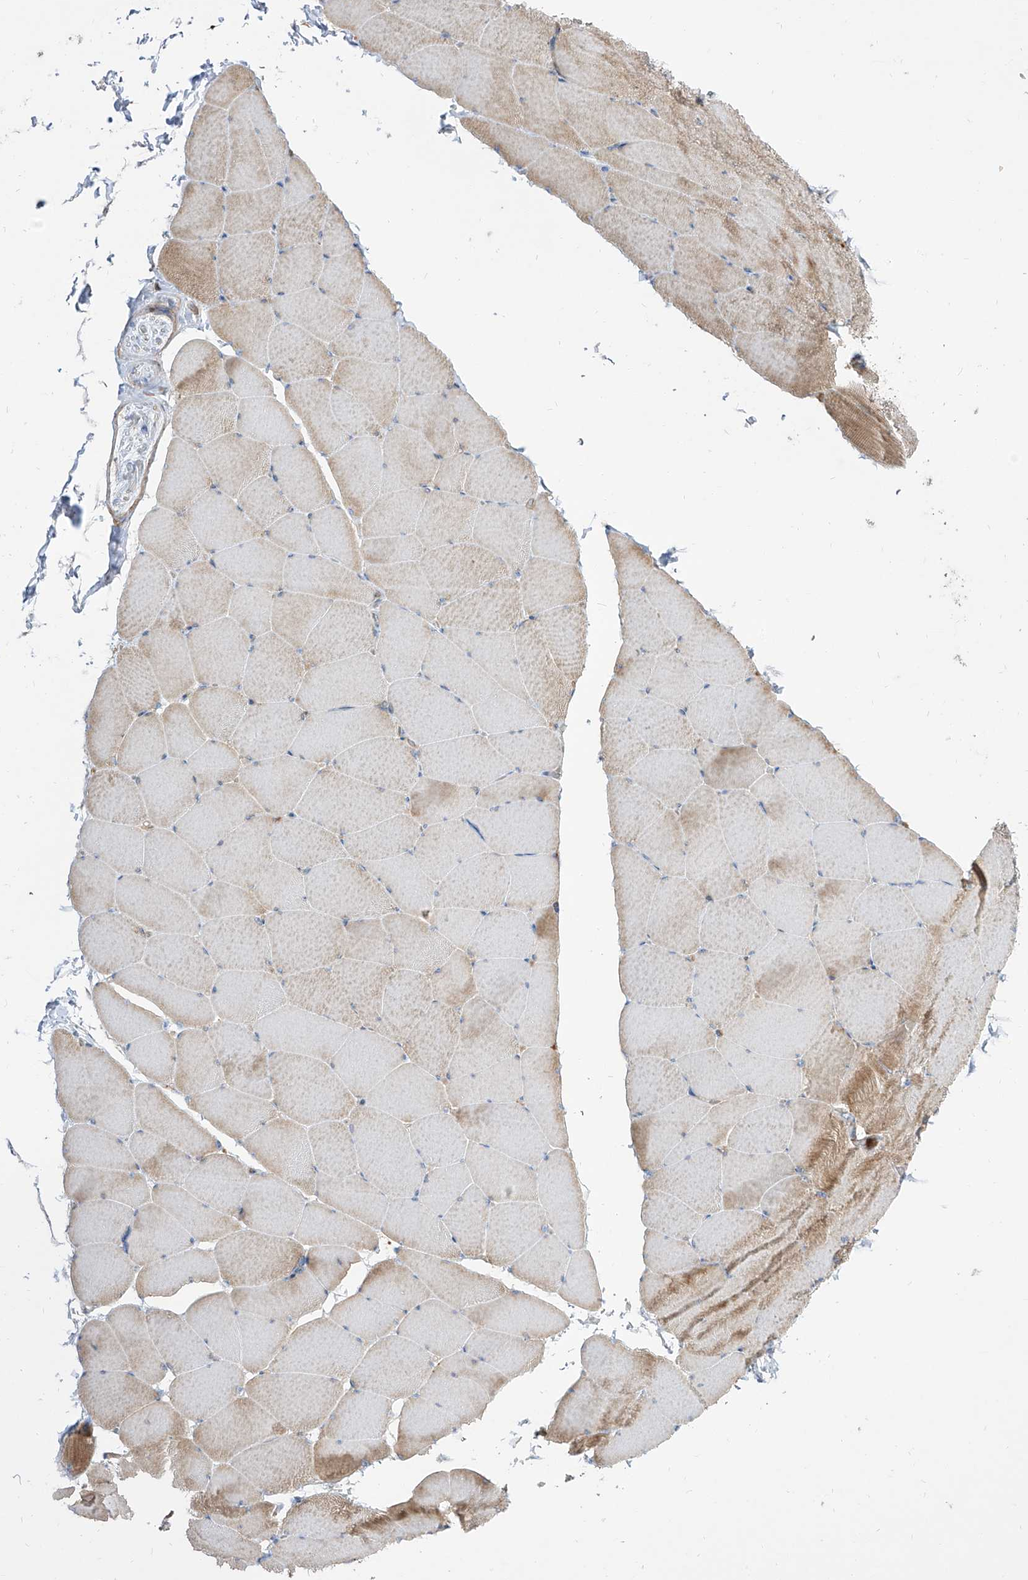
{"staining": {"intensity": "weak", "quantity": "25%-75%", "location": "cytoplasmic/membranous"}, "tissue": "skeletal muscle", "cell_type": "Myocytes", "image_type": "normal", "snomed": [{"axis": "morphology", "description": "Normal tissue, NOS"}, {"axis": "topography", "description": "Skeletal muscle"}], "caption": "This photomicrograph reveals immunohistochemistry (IHC) staining of normal skeletal muscle, with low weak cytoplasmic/membranous expression in approximately 25%-75% of myocytes.", "gene": "KYNU", "patient": {"sex": "male", "age": 62}}